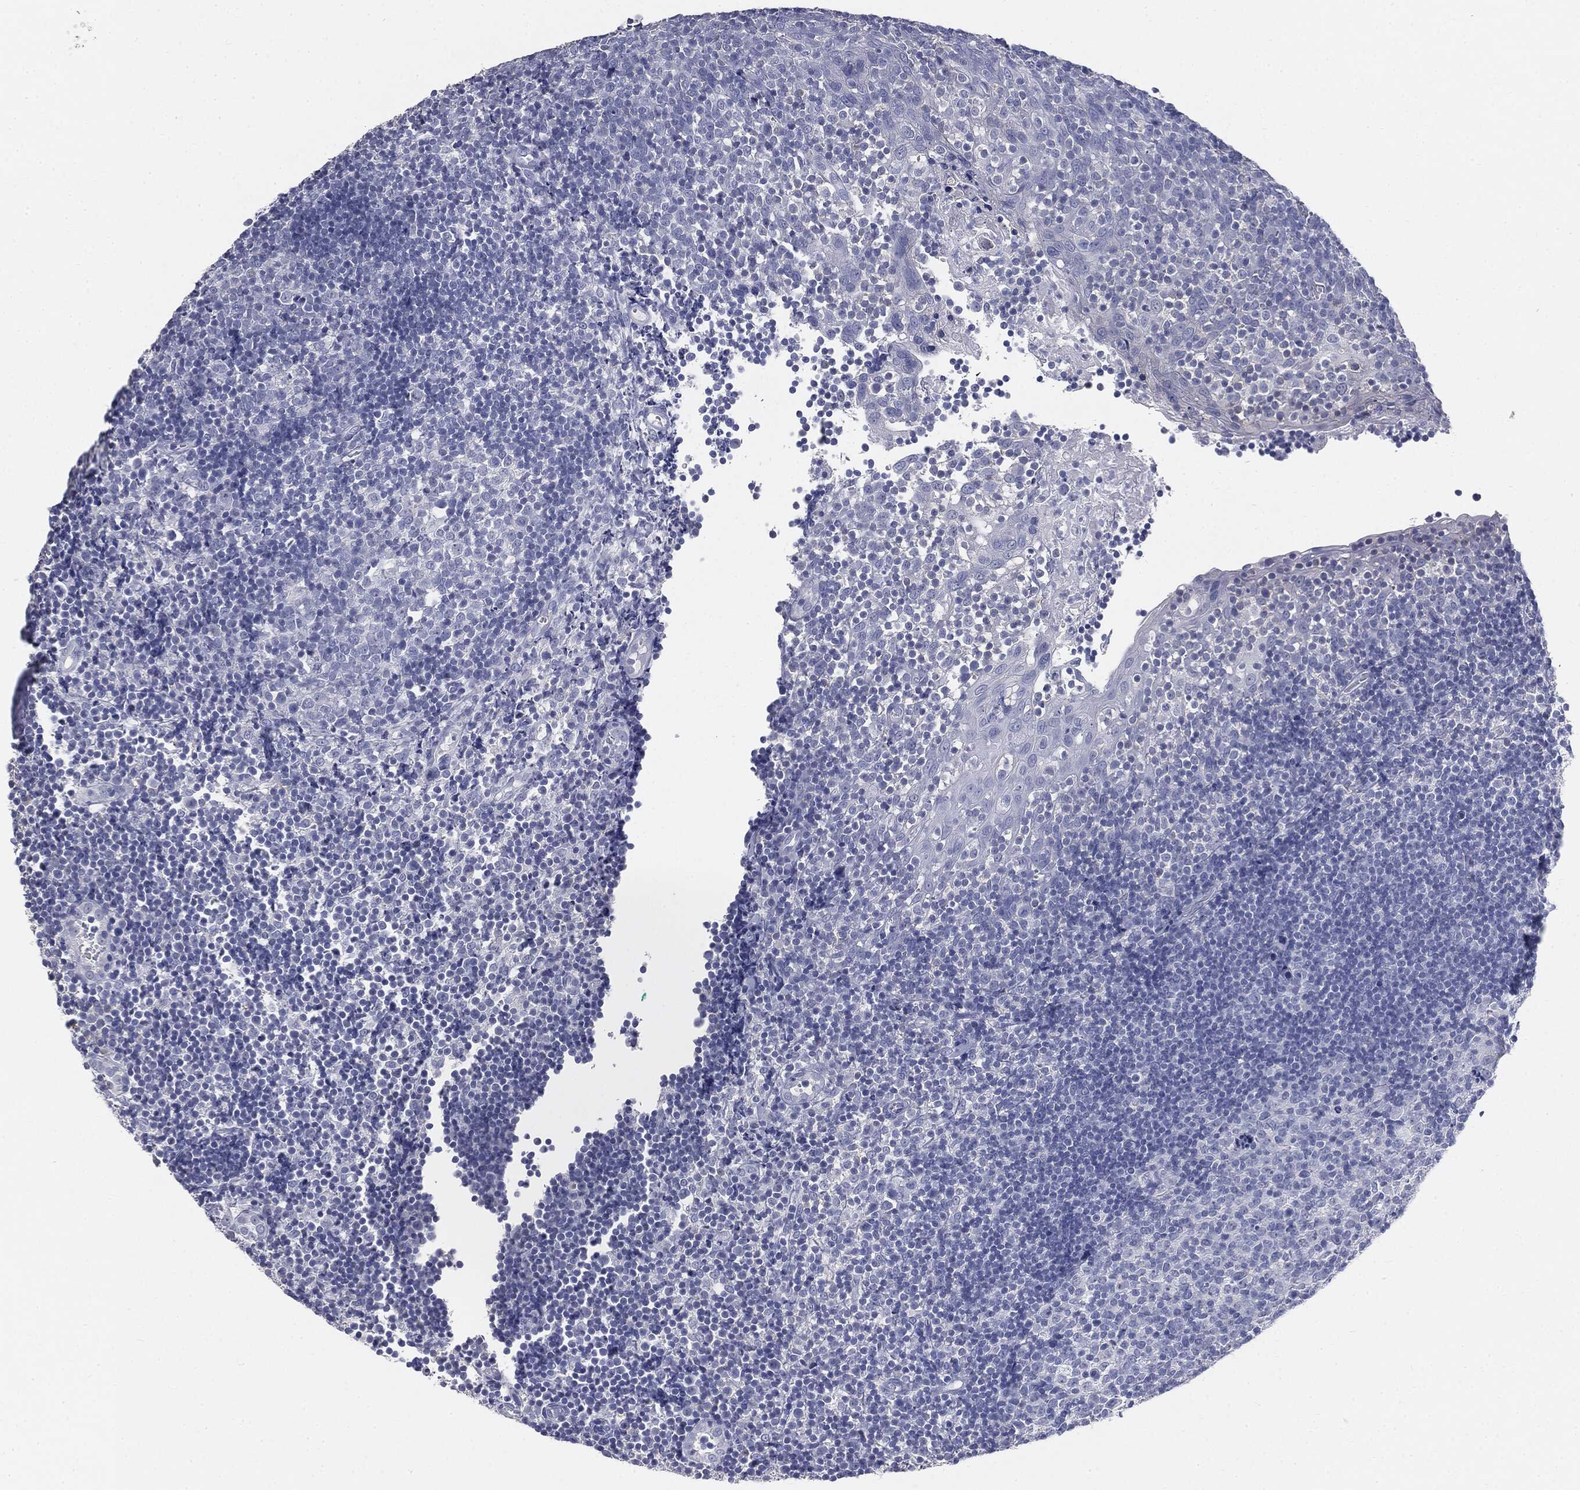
{"staining": {"intensity": "negative", "quantity": "none", "location": "none"}, "tissue": "tonsil", "cell_type": "Germinal center cells", "image_type": "normal", "snomed": [{"axis": "morphology", "description": "Normal tissue, NOS"}, {"axis": "topography", "description": "Tonsil"}], "caption": "Germinal center cells are negative for brown protein staining in unremarkable tonsil. Brightfield microscopy of immunohistochemistry stained with DAB (brown) and hematoxylin (blue), captured at high magnification.", "gene": "CUZD1", "patient": {"sex": "female", "age": 5}}